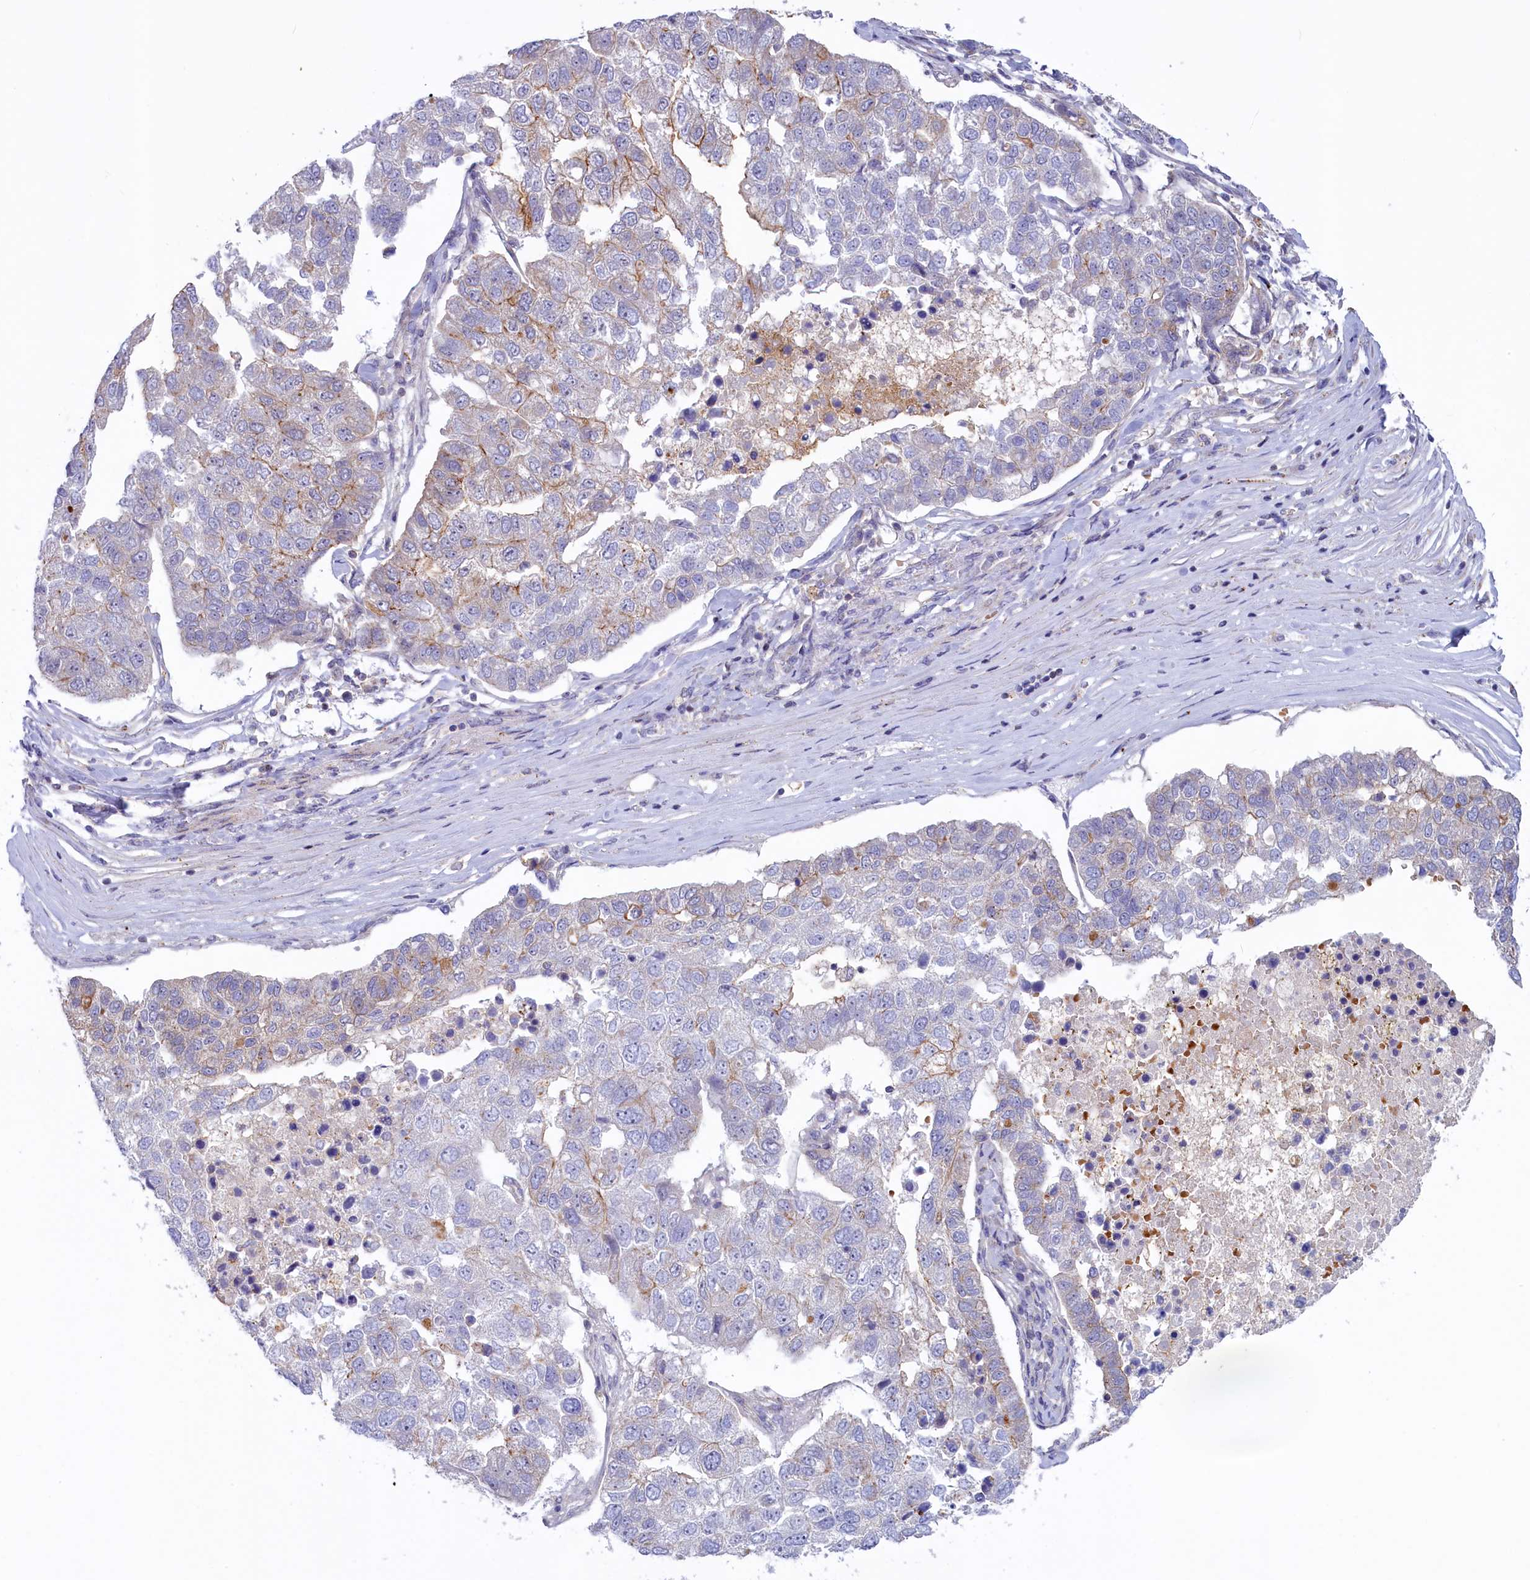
{"staining": {"intensity": "weak", "quantity": "<25%", "location": "cytoplasmic/membranous"}, "tissue": "pancreatic cancer", "cell_type": "Tumor cells", "image_type": "cancer", "snomed": [{"axis": "morphology", "description": "Adenocarcinoma, NOS"}, {"axis": "topography", "description": "Pancreas"}], "caption": "Histopathology image shows no significant protein positivity in tumor cells of pancreatic cancer (adenocarcinoma).", "gene": "HYKK", "patient": {"sex": "female", "age": 61}}